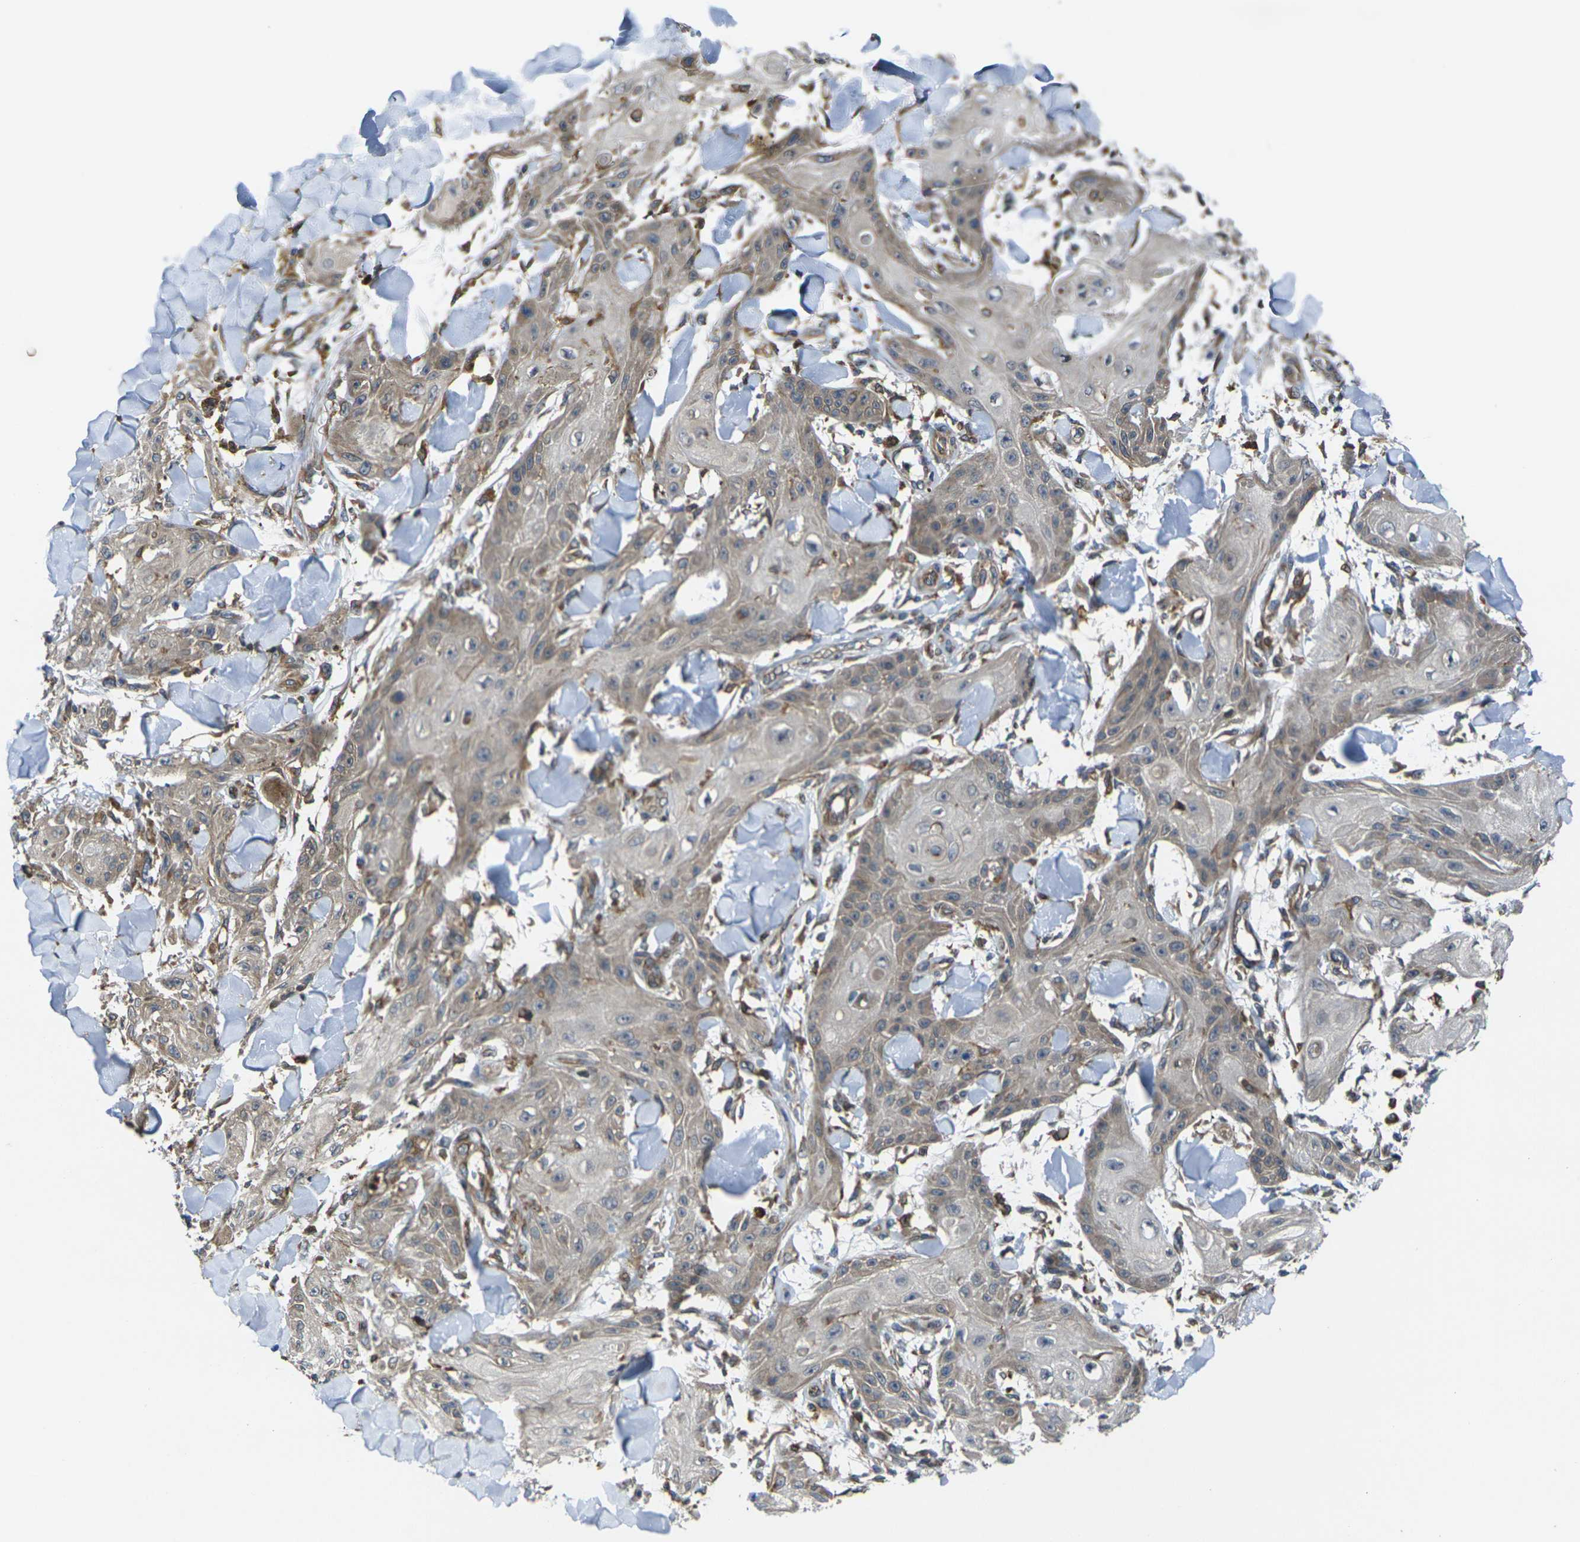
{"staining": {"intensity": "weak", "quantity": "25%-75%", "location": "cytoplasmic/membranous"}, "tissue": "skin cancer", "cell_type": "Tumor cells", "image_type": "cancer", "snomed": [{"axis": "morphology", "description": "Squamous cell carcinoma, NOS"}, {"axis": "topography", "description": "Skin"}], "caption": "Protein staining of skin squamous cell carcinoma tissue exhibits weak cytoplasmic/membranous expression in approximately 25%-75% of tumor cells.", "gene": "FZD1", "patient": {"sex": "male", "age": 74}}